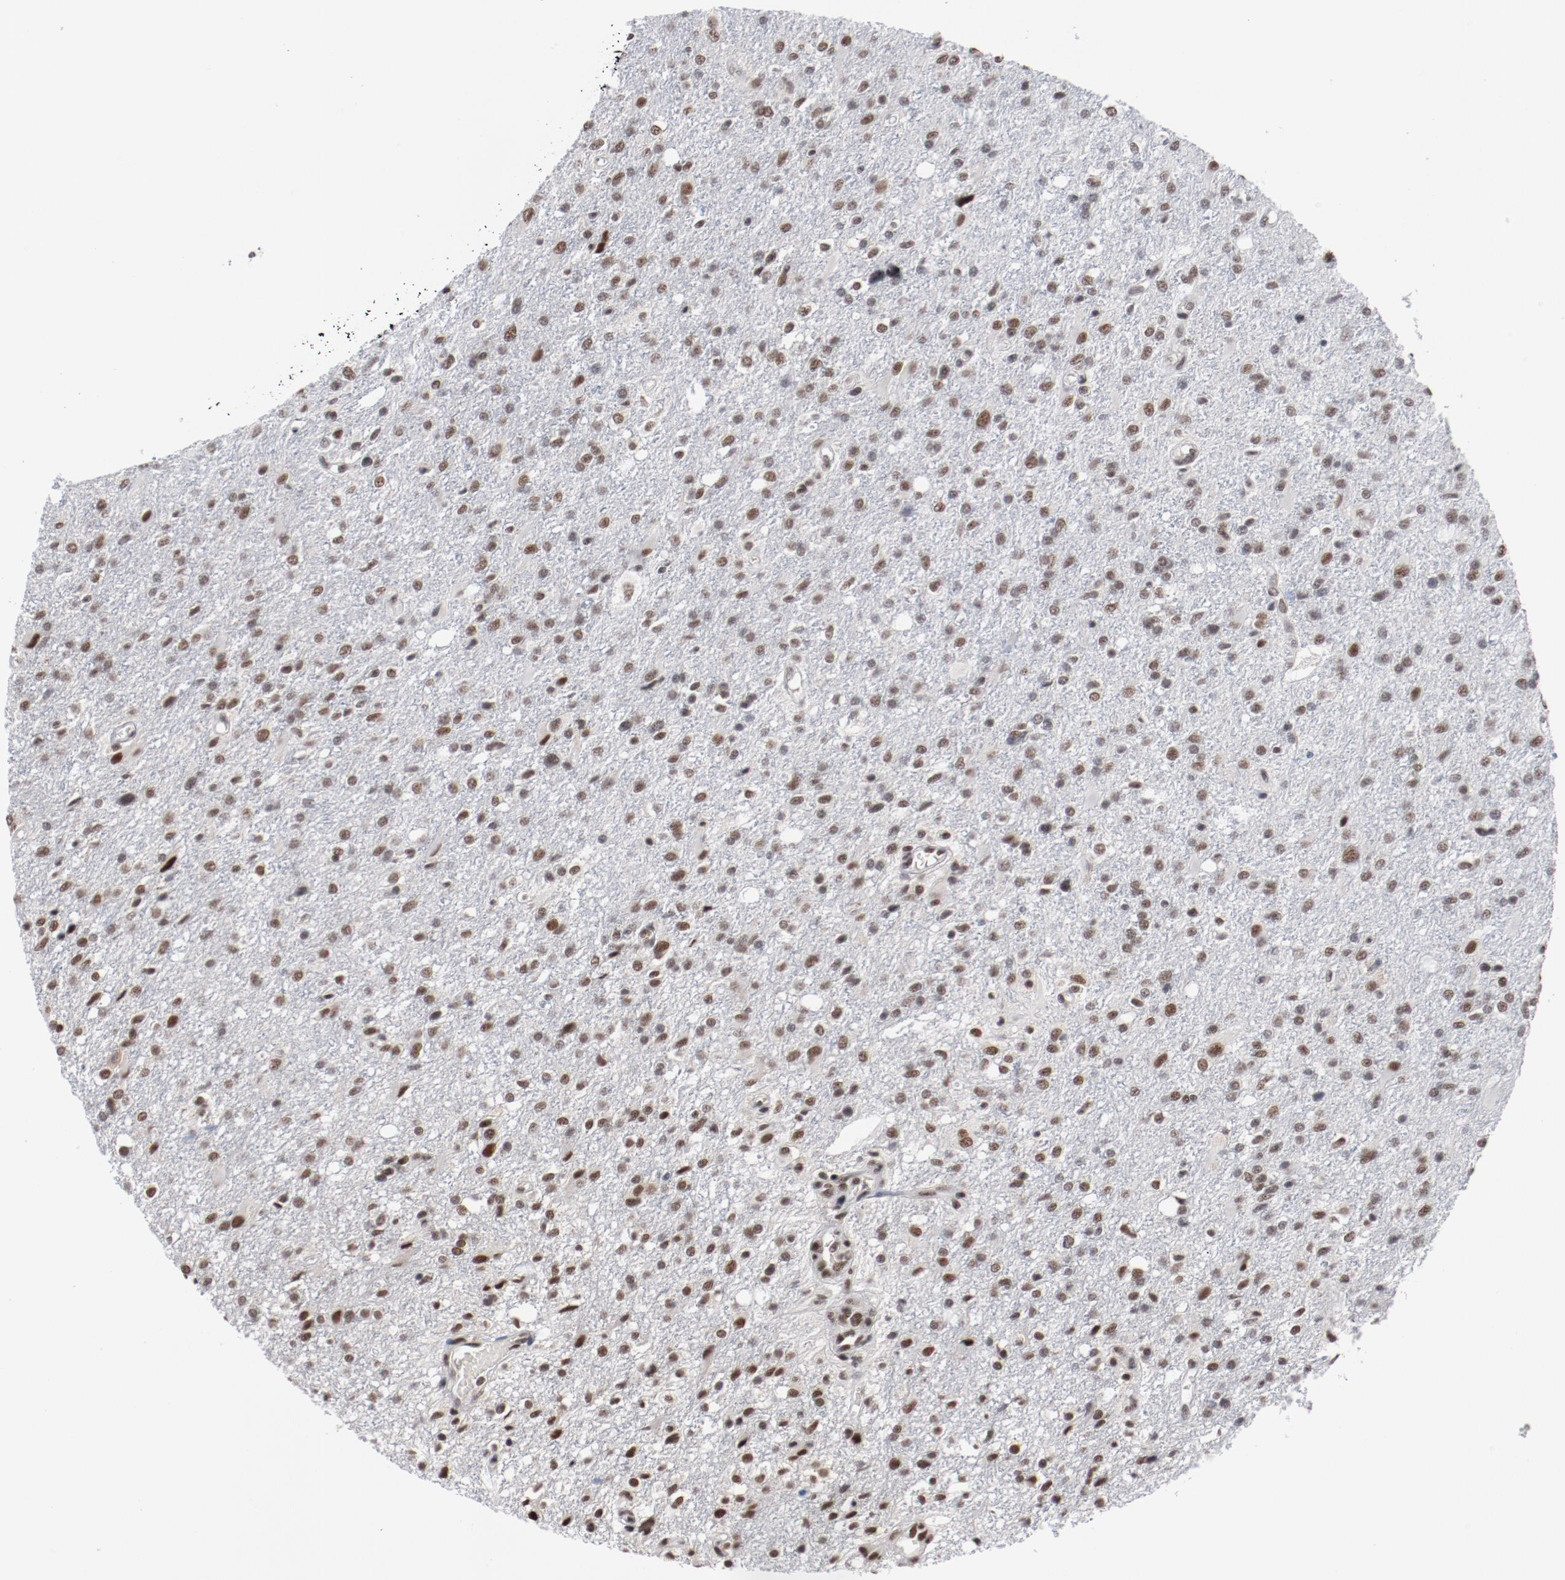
{"staining": {"intensity": "moderate", "quantity": "25%-75%", "location": "nuclear"}, "tissue": "glioma", "cell_type": "Tumor cells", "image_type": "cancer", "snomed": [{"axis": "morphology", "description": "Glioma, malignant, High grade"}, {"axis": "topography", "description": "Cerebral cortex"}], "caption": "Brown immunohistochemical staining in human malignant glioma (high-grade) displays moderate nuclear positivity in about 25%-75% of tumor cells.", "gene": "BUB3", "patient": {"sex": "male", "age": 76}}